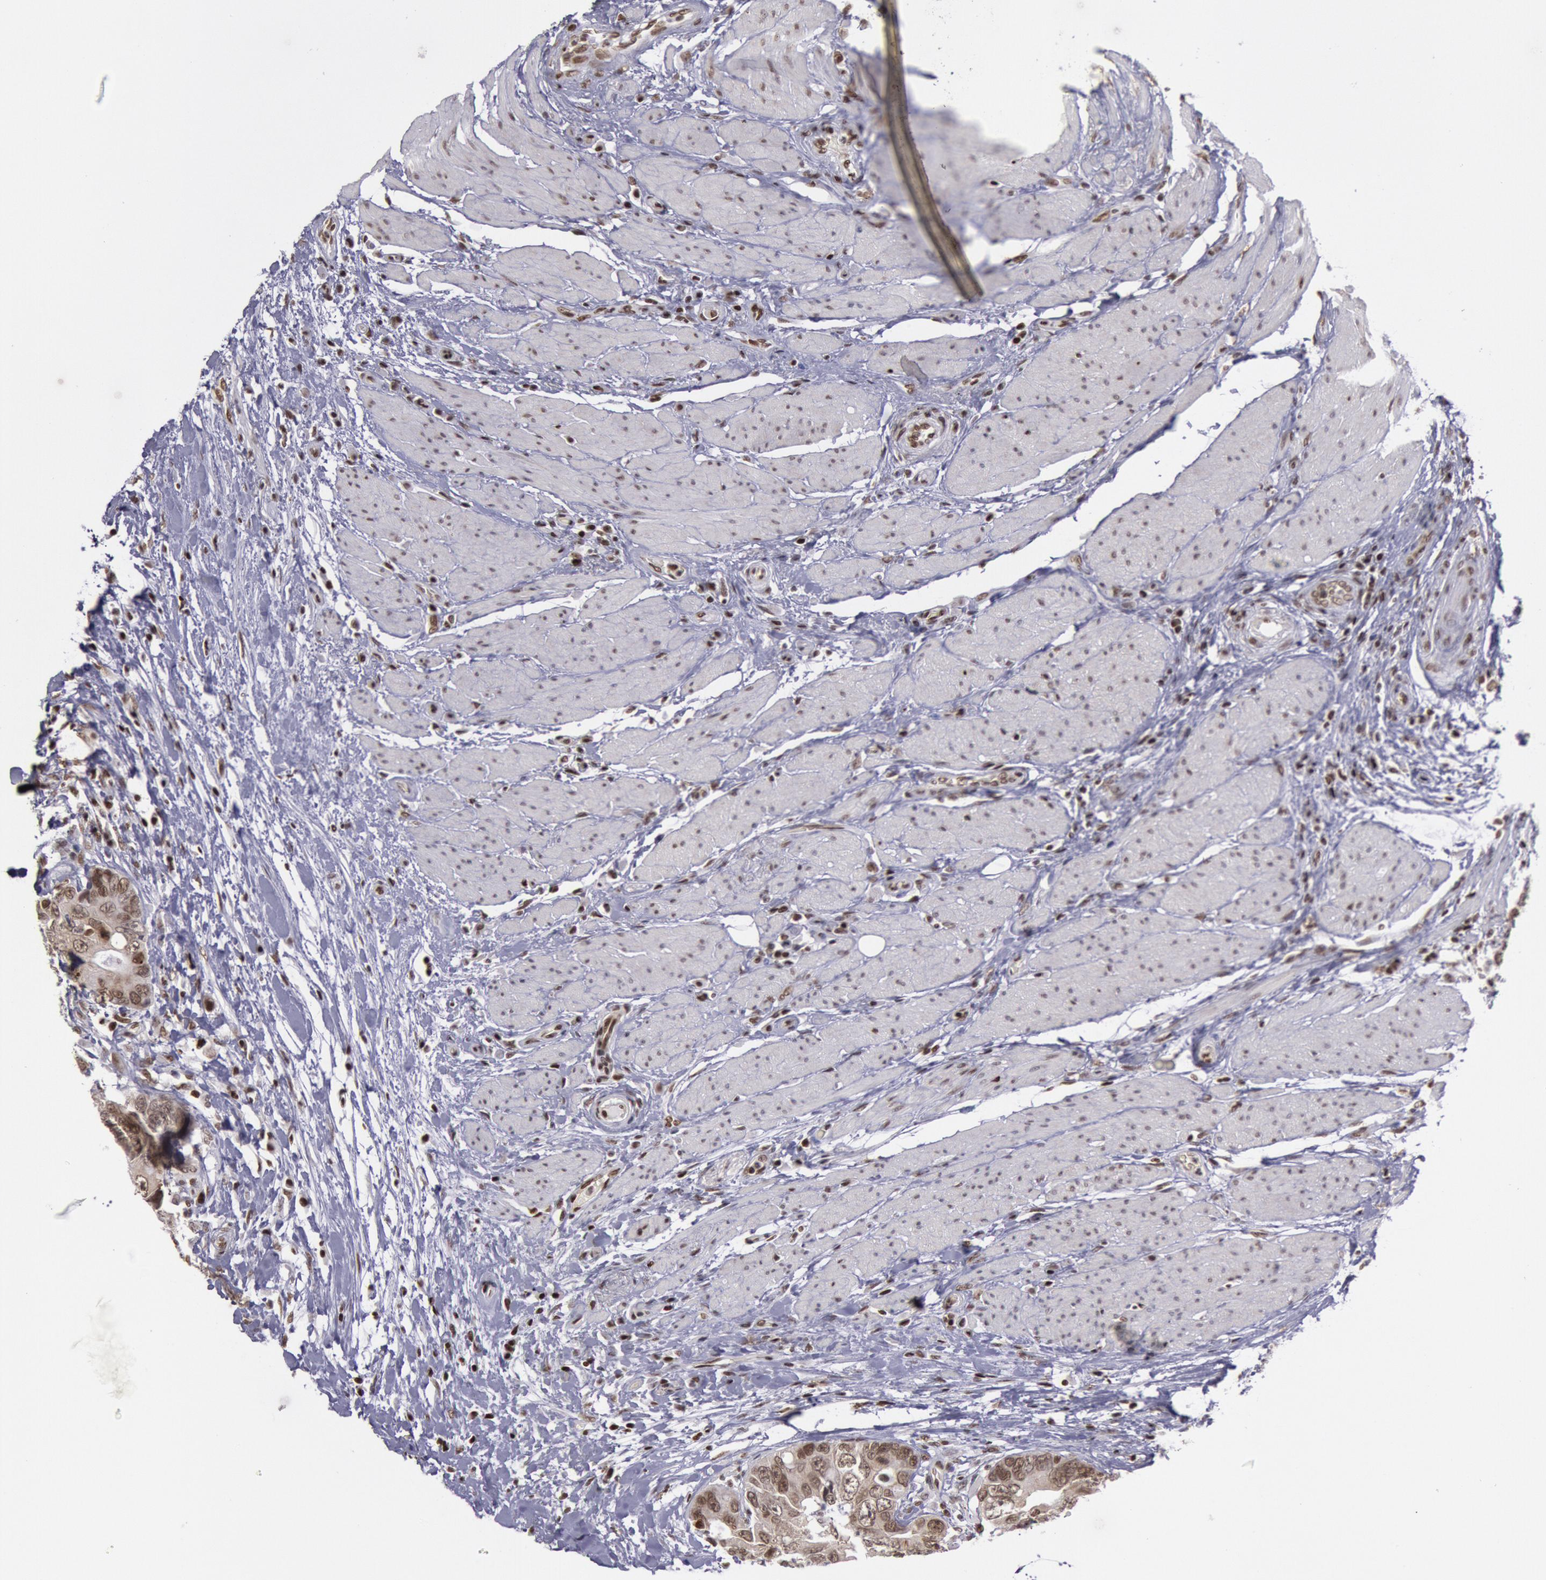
{"staining": {"intensity": "moderate", "quantity": ">75%", "location": "cytoplasmic/membranous,nuclear"}, "tissue": "colorectal cancer", "cell_type": "Tumor cells", "image_type": "cancer", "snomed": [{"axis": "morphology", "description": "Adenocarcinoma, NOS"}, {"axis": "topography", "description": "Rectum"}], "caption": "Human colorectal cancer stained for a protein (brown) shows moderate cytoplasmic/membranous and nuclear positive staining in about >75% of tumor cells.", "gene": "NKAP", "patient": {"sex": "female", "age": 67}}